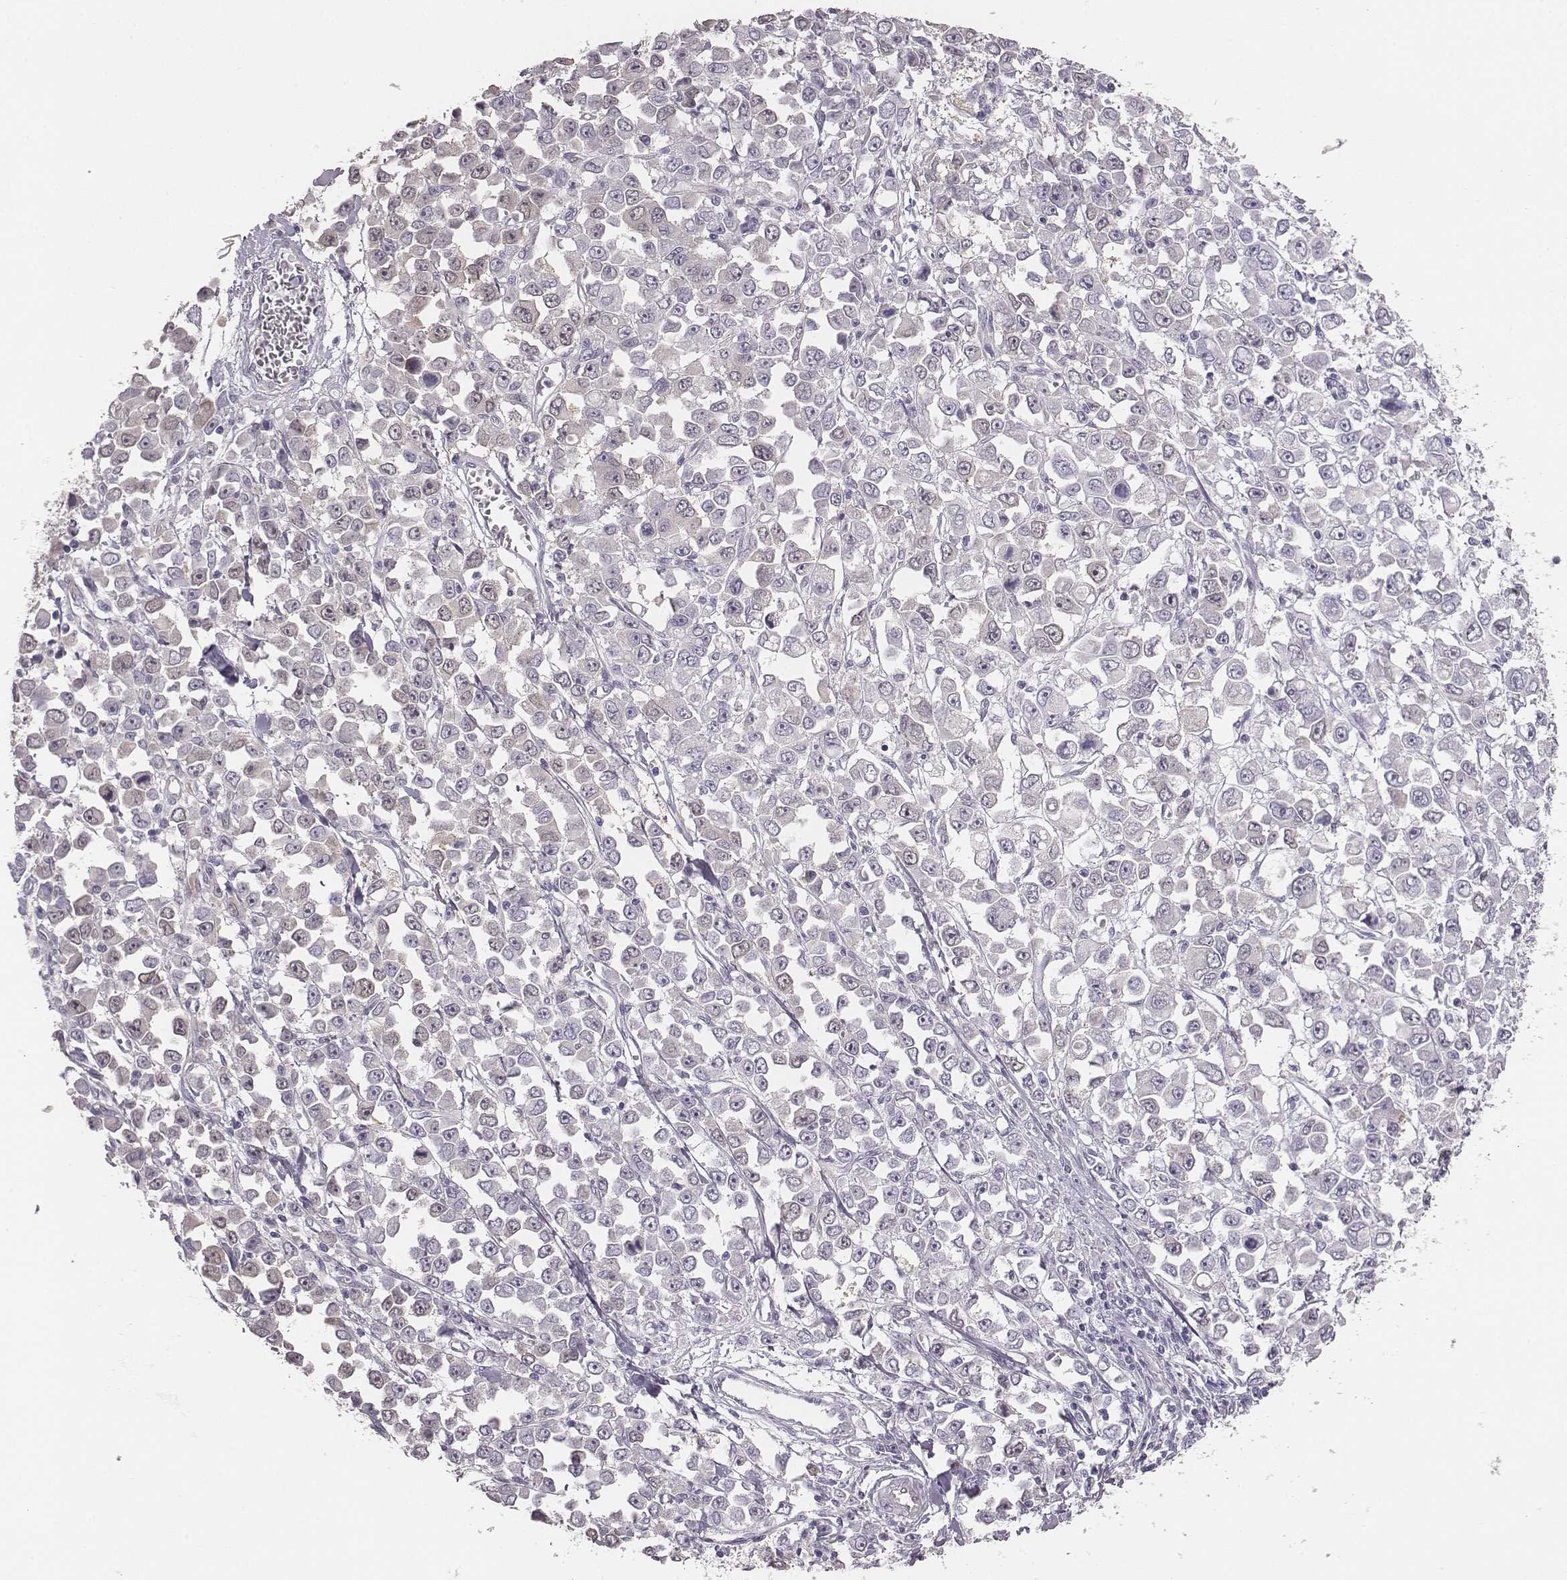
{"staining": {"intensity": "negative", "quantity": "none", "location": "none"}, "tissue": "stomach cancer", "cell_type": "Tumor cells", "image_type": "cancer", "snomed": [{"axis": "morphology", "description": "Adenocarcinoma, NOS"}, {"axis": "topography", "description": "Stomach, upper"}], "caption": "An immunohistochemistry micrograph of stomach adenocarcinoma is shown. There is no staining in tumor cells of stomach adenocarcinoma.", "gene": "PBK", "patient": {"sex": "male", "age": 70}}